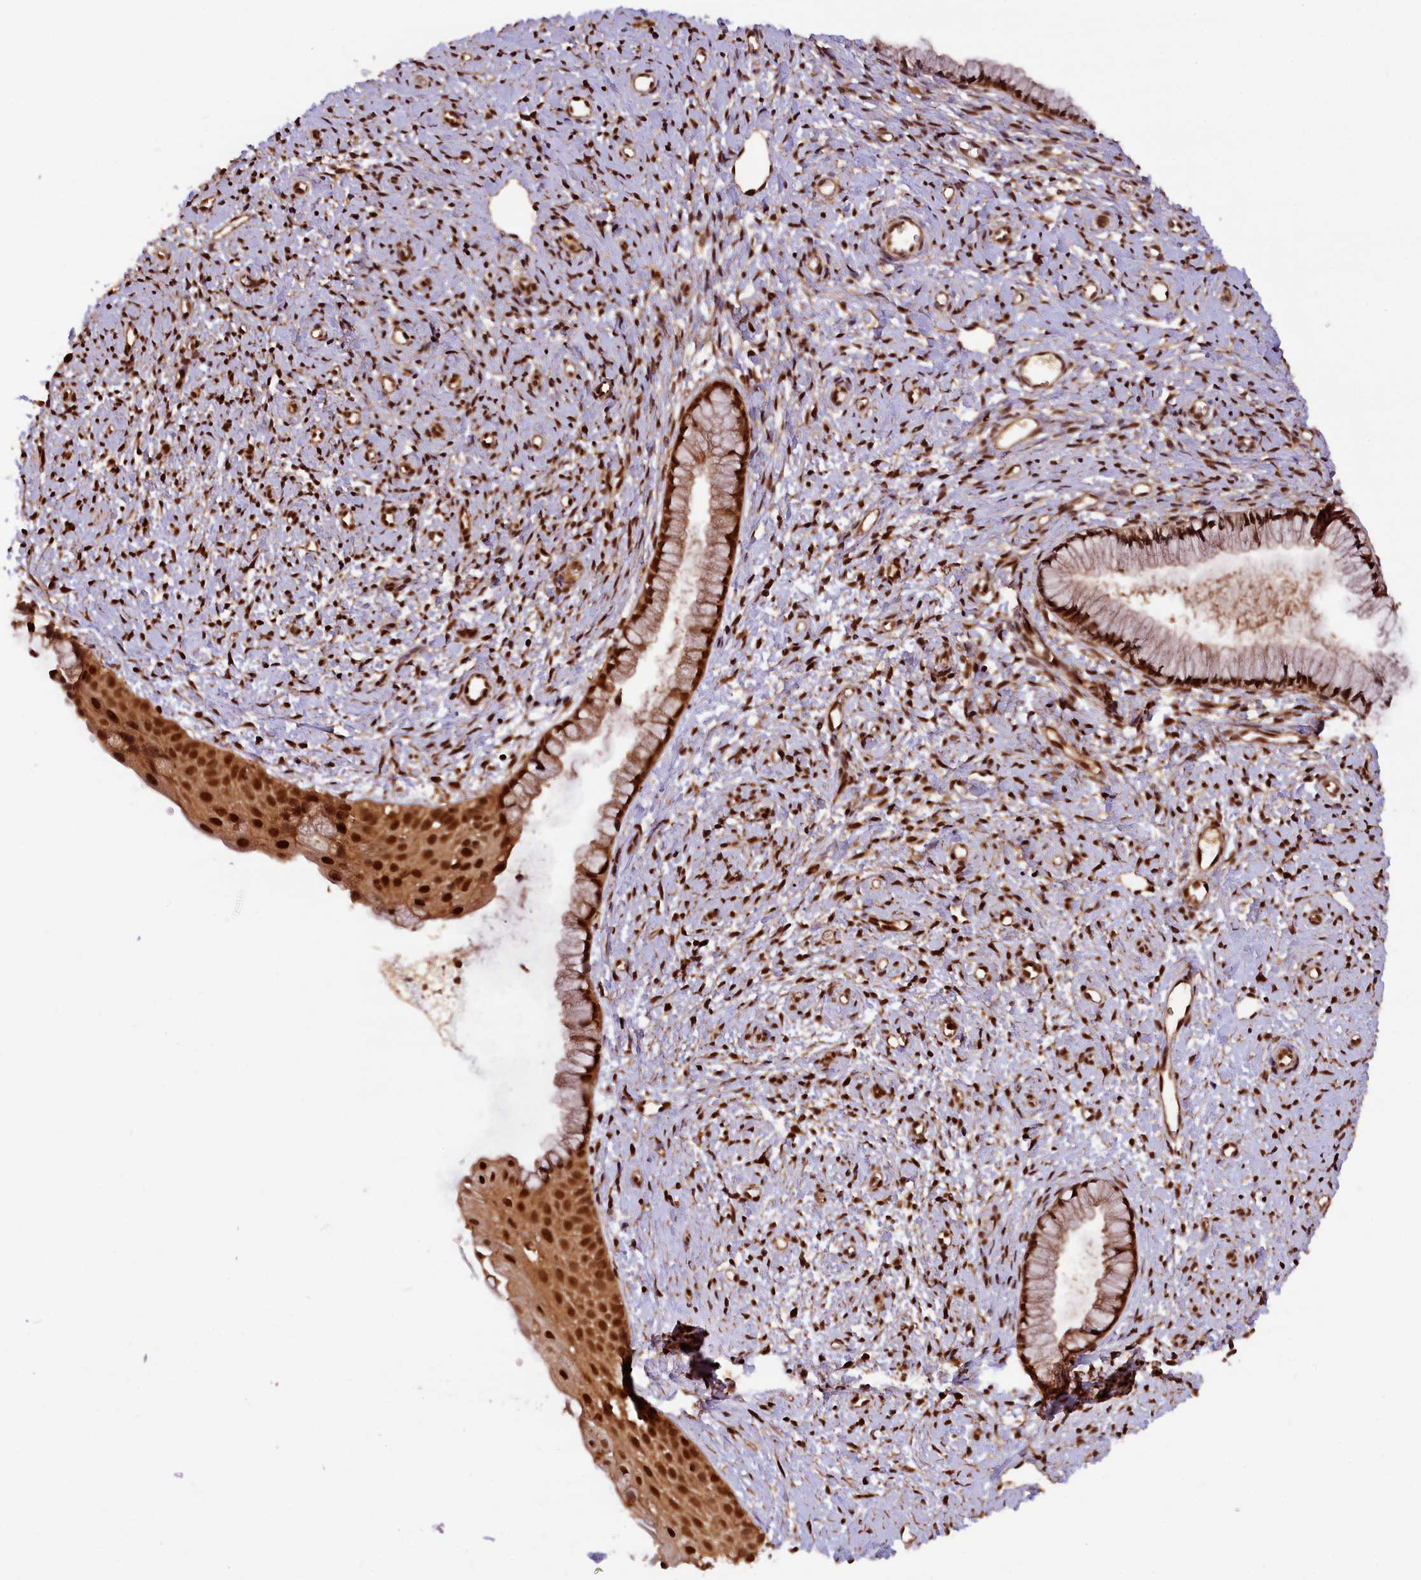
{"staining": {"intensity": "strong", "quantity": ">75%", "location": "cytoplasmic/membranous,nuclear"}, "tissue": "cervix", "cell_type": "Glandular cells", "image_type": "normal", "snomed": [{"axis": "morphology", "description": "Normal tissue, NOS"}, {"axis": "topography", "description": "Cervix"}], "caption": "The micrograph displays a brown stain indicating the presence of a protein in the cytoplasmic/membranous,nuclear of glandular cells in cervix. (Brightfield microscopy of DAB IHC at high magnification).", "gene": "IST1", "patient": {"sex": "female", "age": 57}}